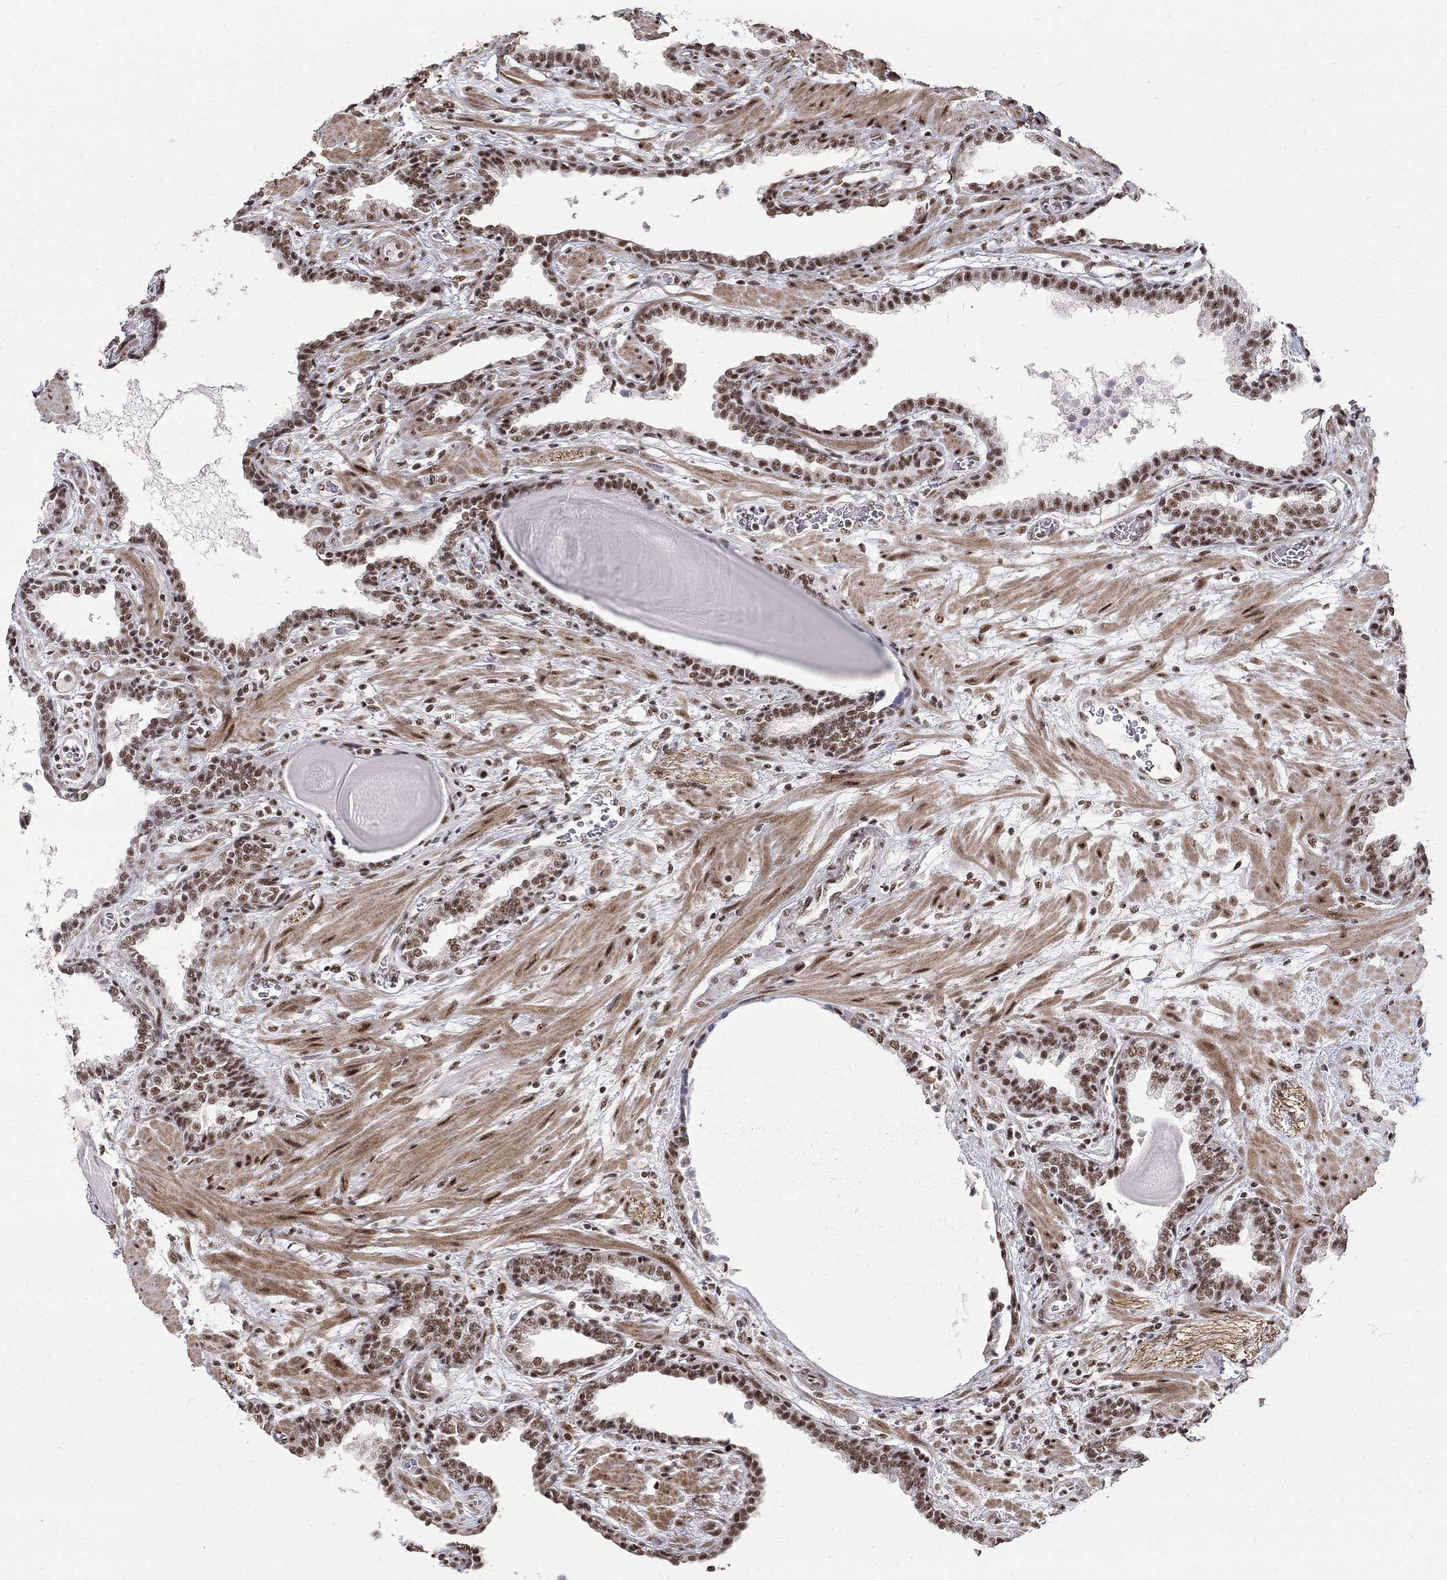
{"staining": {"intensity": "moderate", "quantity": ">75%", "location": "nuclear"}, "tissue": "prostate cancer", "cell_type": "Tumor cells", "image_type": "cancer", "snomed": [{"axis": "morphology", "description": "Adenocarcinoma, Low grade"}, {"axis": "topography", "description": "Prostate"}], "caption": "A high-resolution histopathology image shows immunohistochemistry staining of prostate cancer, which displays moderate nuclear positivity in about >75% of tumor cells.", "gene": "PNISR", "patient": {"sex": "male", "age": 69}}